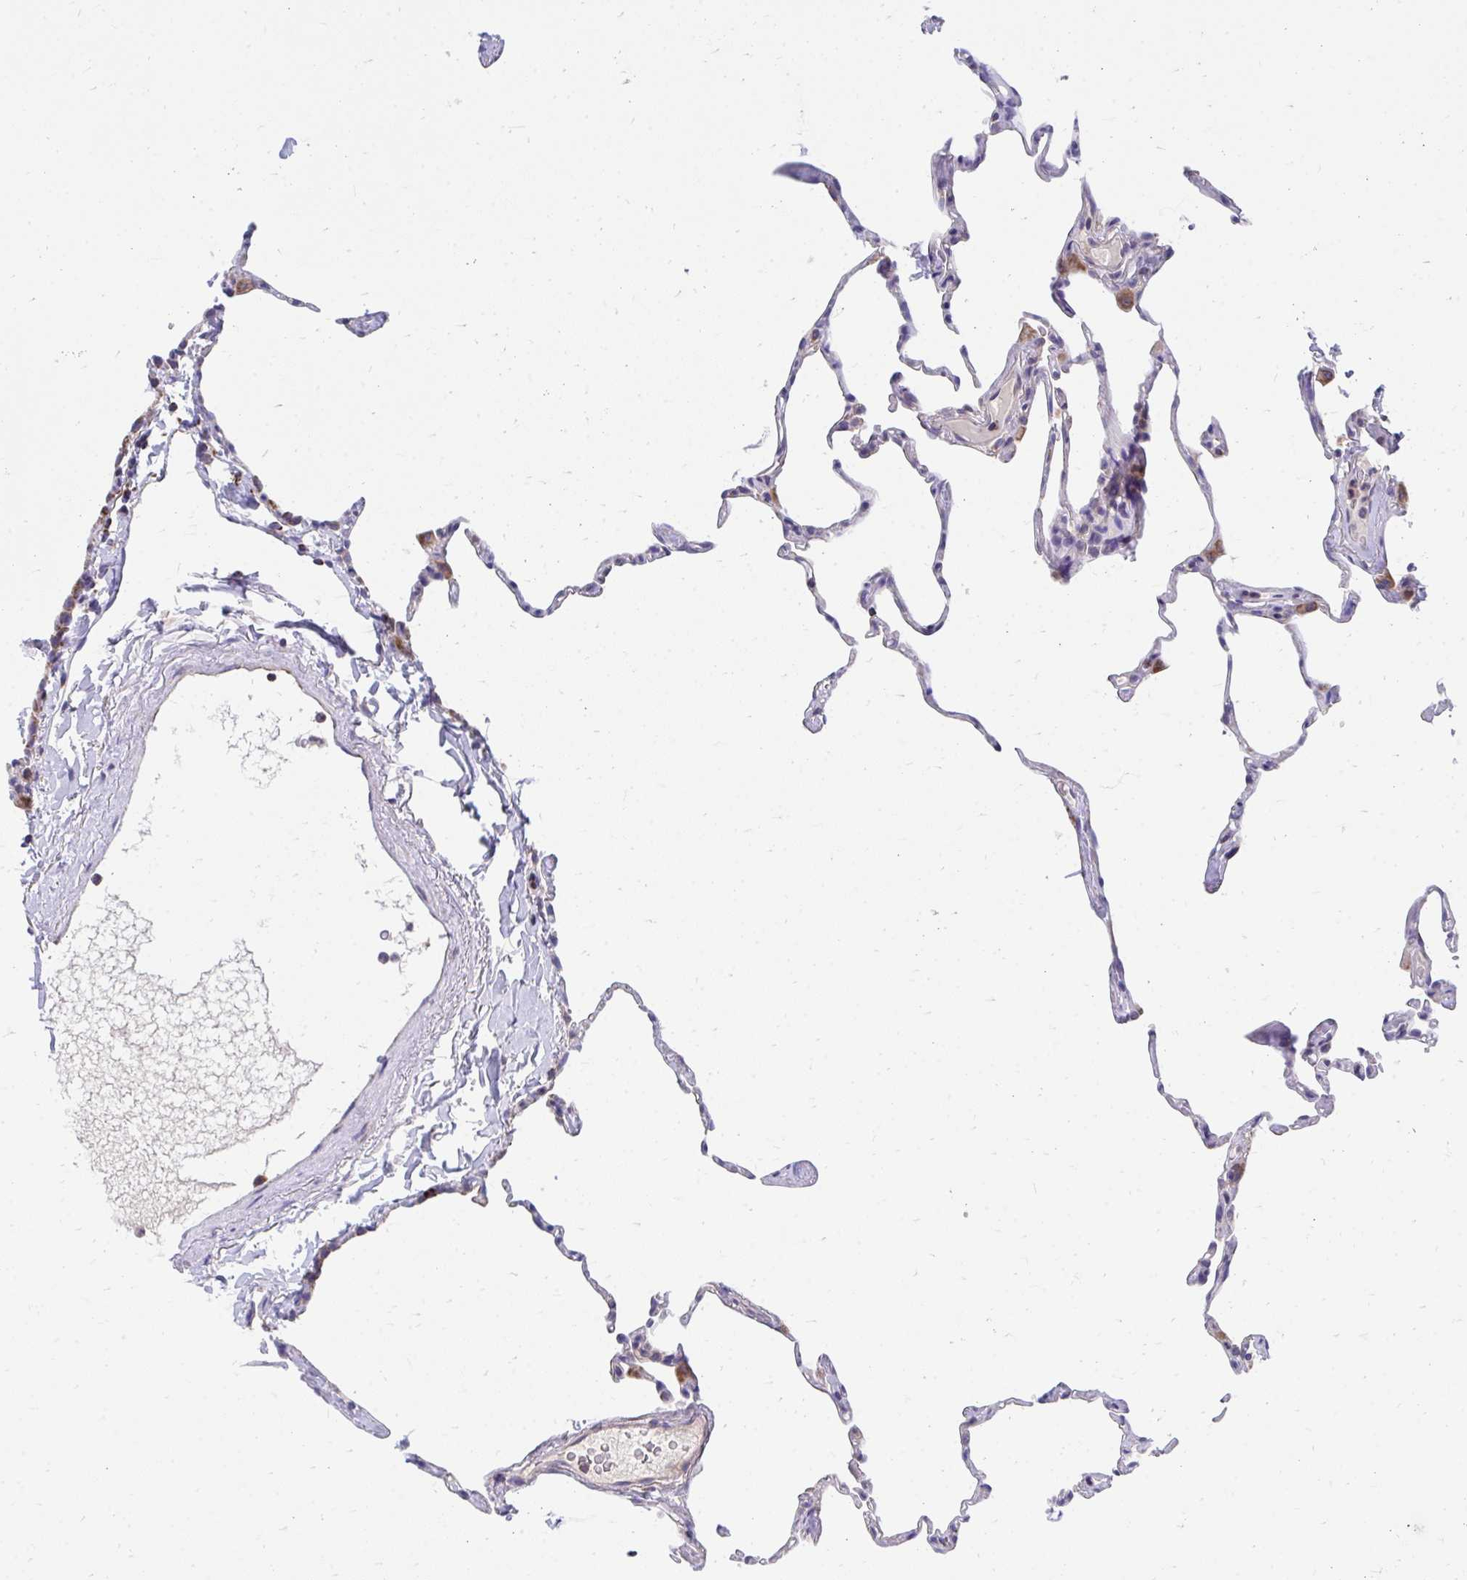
{"staining": {"intensity": "negative", "quantity": "none", "location": "none"}, "tissue": "lung", "cell_type": "Alveolar cells", "image_type": "normal", "snomed": [{"axis": "morphology", "description": "Normal tissue, NOS"}, {"axis": "topography", "description": "Lung"}], "caption": "High magnification brightfield microscopy of unremarkable lung stained with DAB (brown) and counterstained with hematoxylin (blue): alveolar cells show no significant positivity. (DAB (3,3'-diaminobenzidine) immunohistochemistry (IHC), high magnification).", "gene": "FHIP1B", "patient": {"sex": "male", "age": 65}}